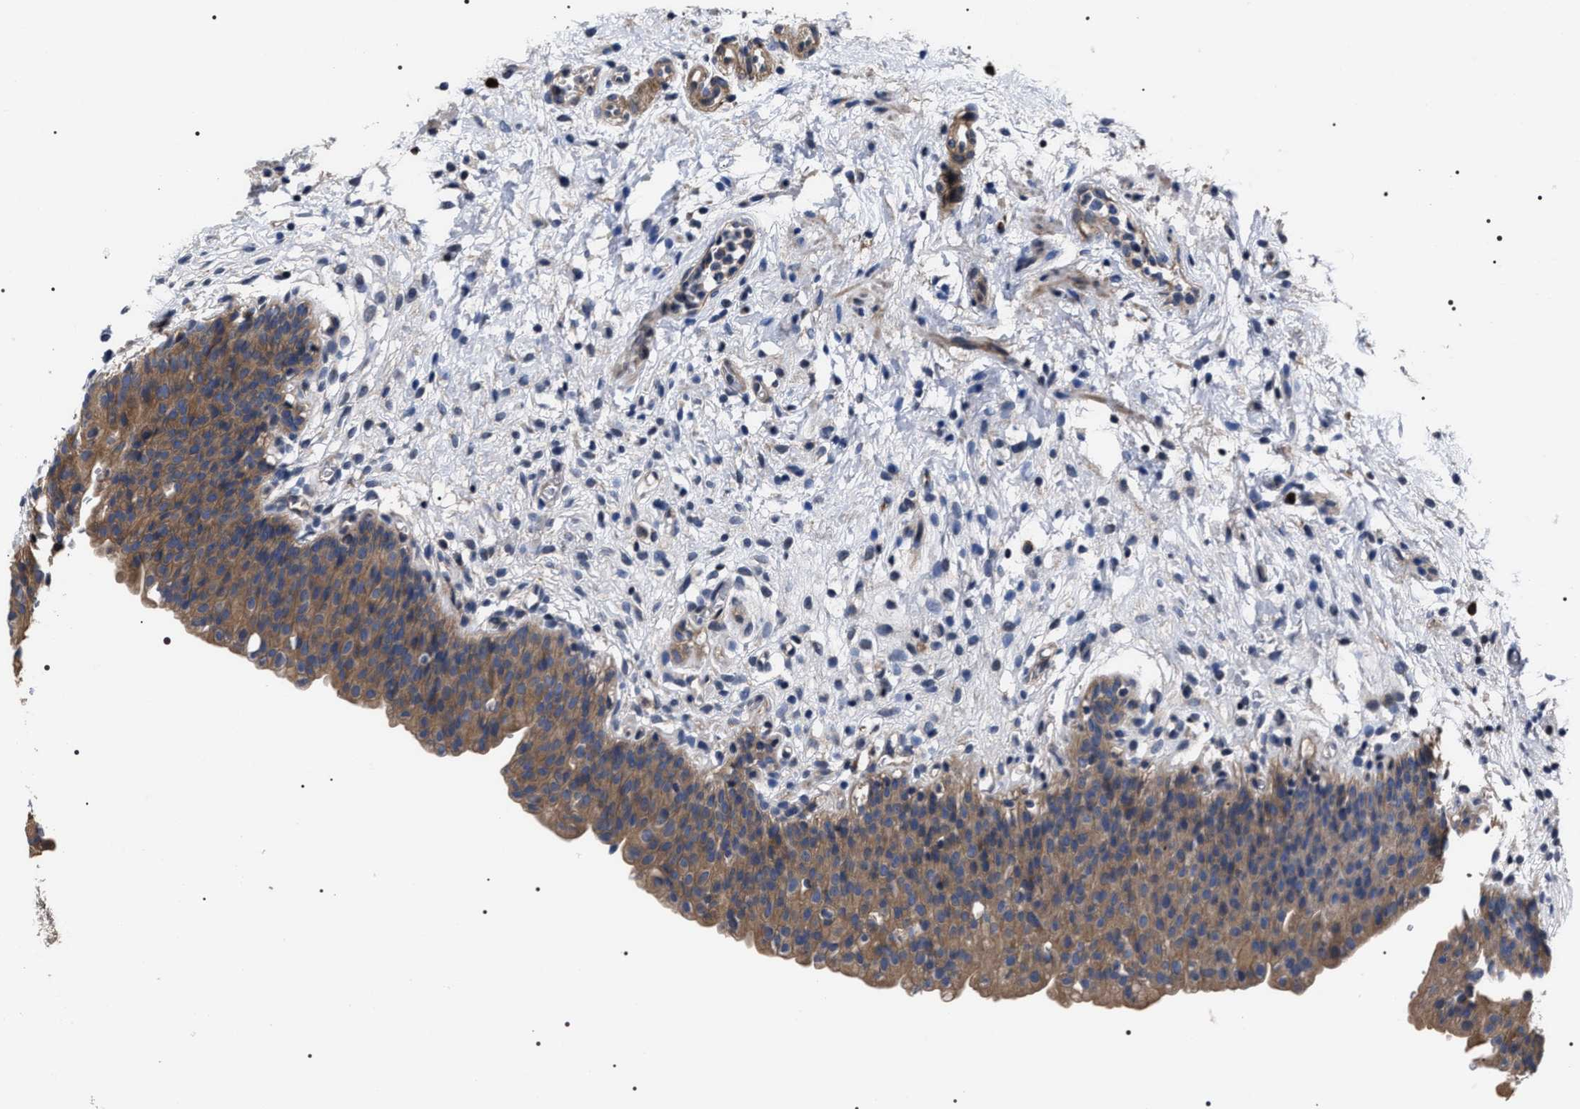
{"staining": {"intensity": "moderate", "quantity": ">75%", "location": "cytoplasmic/membranous"}, "tissue": "urinary bladder", "cell_type": "Urothelial cells", "image_type": "normal", "snomed": [{"axis": "morphology", "description": "Normal tissue, NOS"}, {"axis": "topography", "description": "Urinary bladder"}], "caption": "Protein expression analysis of unremarkable urinary bladder reveals moderate cytoplasmic/membranous expression in about >75% of urothelial cells.", "gene": "MIS18A", "patient": {"sex": "male", "age": 37}}